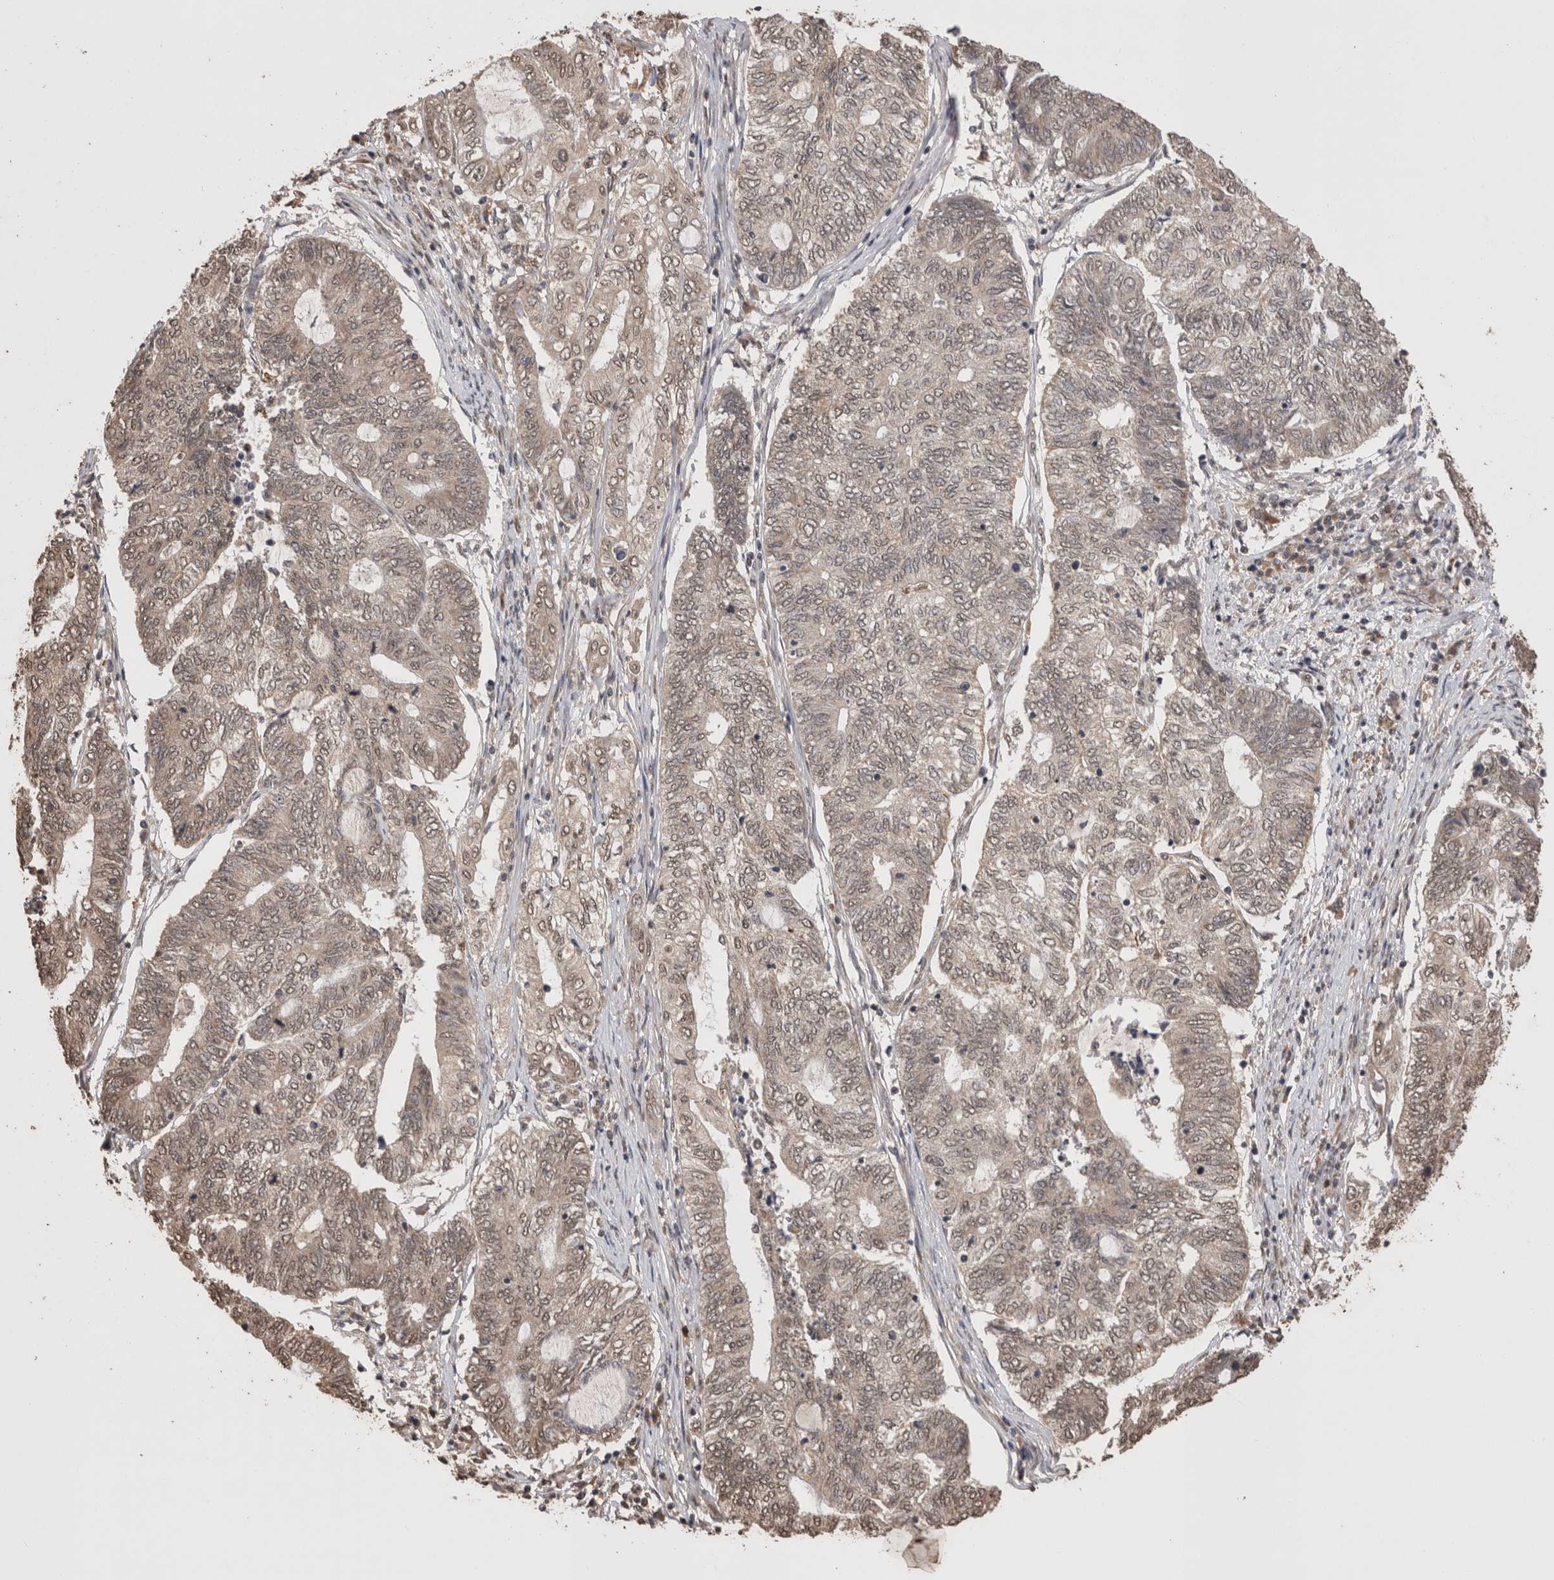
{"staining": {"intensity": "weak", "quantity": ">75%", "location": "nuclear"}, "tissue": "endometrial cancer", "cell_type": "Tumor cells", "image_type": "cancer", "snomed": [{"axis": "morphology", "description": "Adenocarcinoma, NOS"}, {"axis": "topography", "description": "Uterus"}, {"axis": "topography", "description": "Endometrium"}], "caption": "Weak nuclear protein staining is seen in approximately >75% of tumor cells in endometrial cancer (adenocarcinoma).", "gene": "GRK5", "patient": {"sex": "female", "age": 70}}